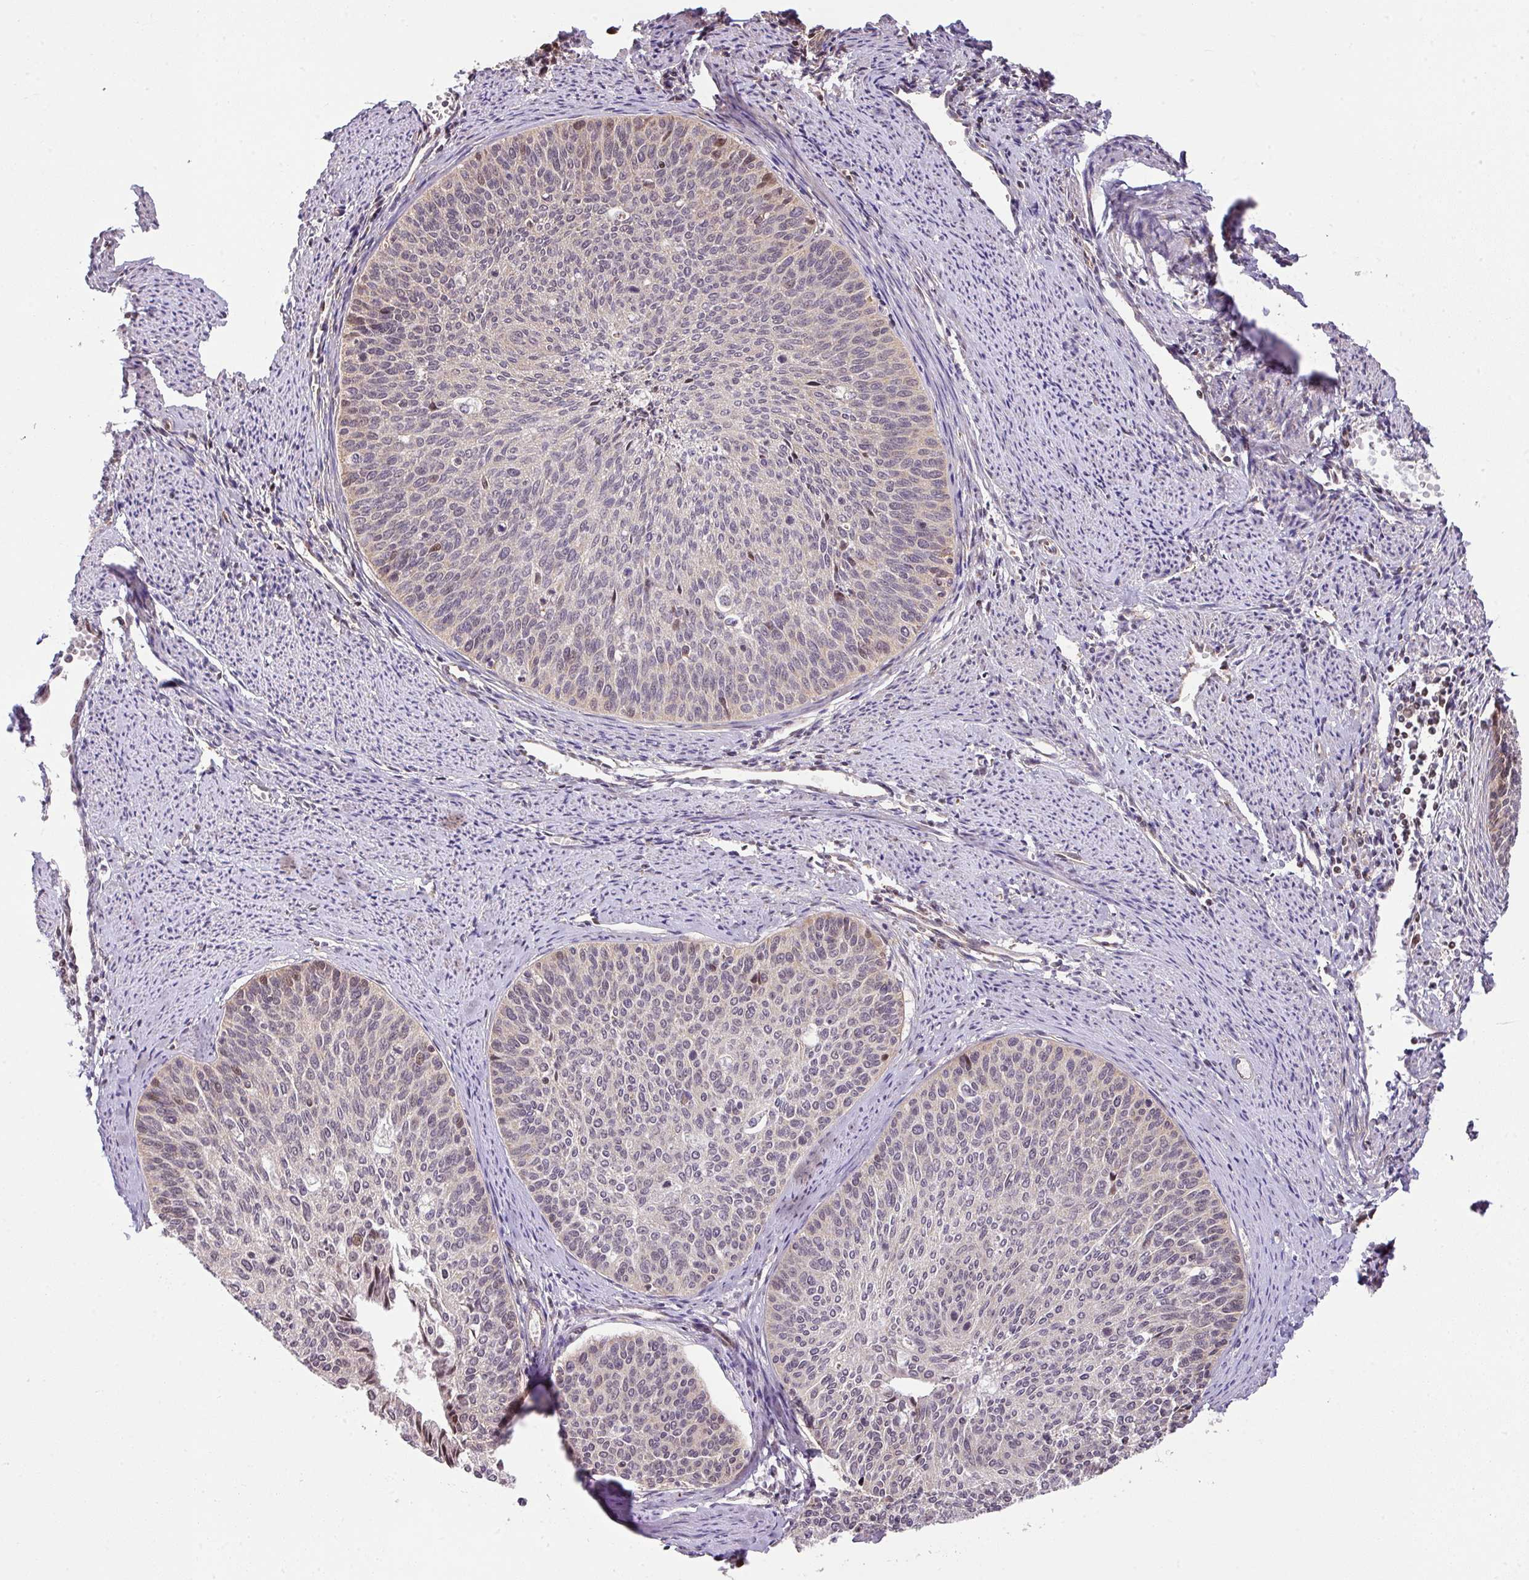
{"staining": {"intensity": "moderate", "quantity": "<25%", "location": "nuclear"}, "tissue": "cervical cancer", "cell_type": "Tumor cells", "image_type": "cancer", "snomed": [{"axis": "morphology", "description": "Squamous cell carcinoma, NOS"}, {"axis": "topography", "description": "Cervix"}], "caption": "Immunohistochemistry (IHC) photomicrograph of neoplastic tissue: human cervical cancer stained using immunohistochemistry reveals low levels of moderate protein expression localized specifically in the nuclear of tumor cells, appearing as a nuclear brown color.", "gene": "PLK1", "patient": {"sex": "female", "age": 55}}